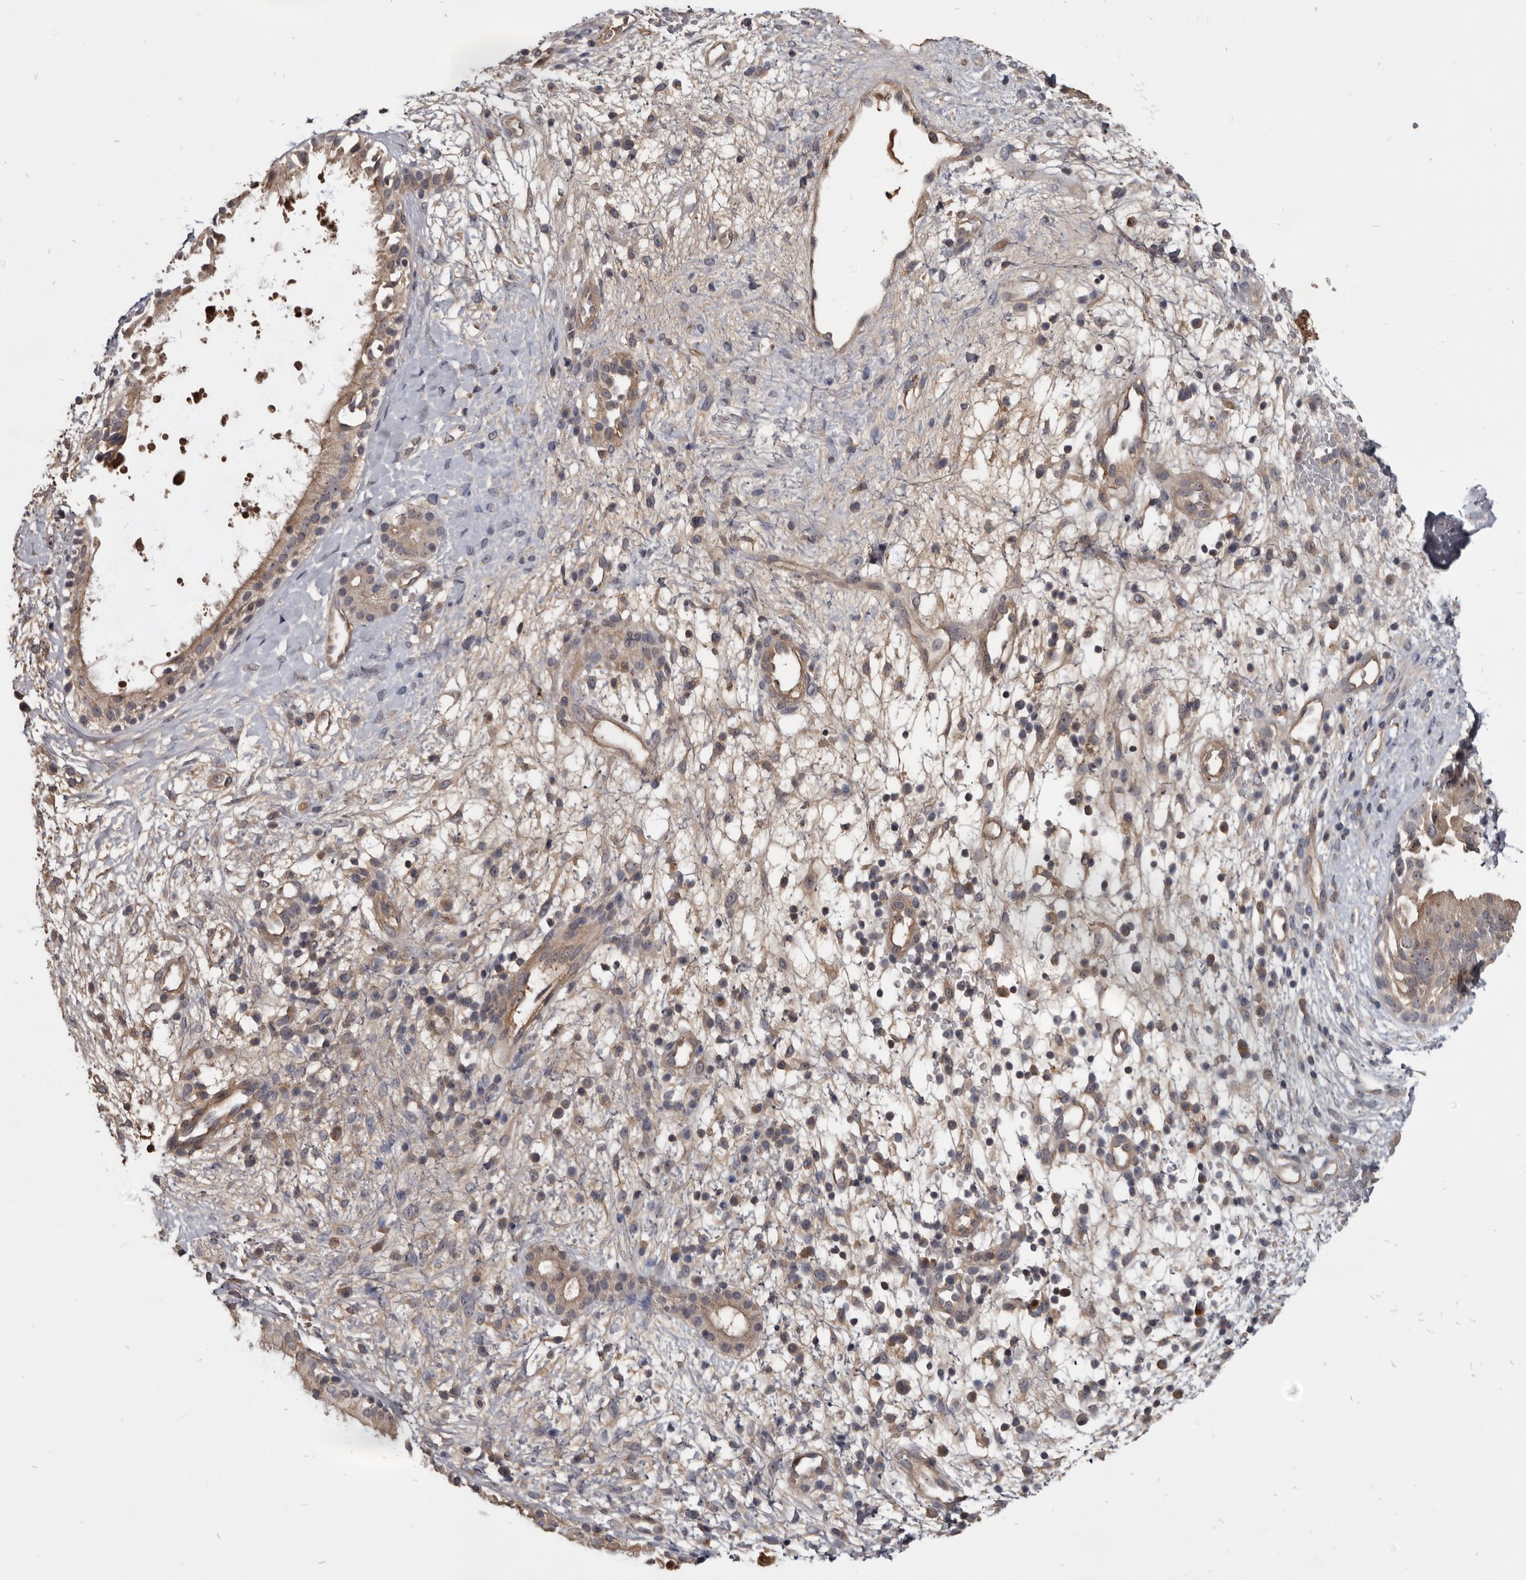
{"staining": {"intensity": "weak", "quantity": "<25%", "location": "cytoplasmic/membranous"}, "tissue": "nasopharynx", "cell_type": "Respiratory epithelial cells", "image_type": "normal", "snomed": [{"axis": "morphology", "description": "Normal tissue, NOS"}, {"axis": "topography", "description": "Nasopharynx"}], "caption": "DAB (3,3'-diaminobenzidine) immunohistochemical staining of normal nasopharynx shows no significant staining in respiratory epithelial cells.", "gene": "TTC39A", "patient": {"sex": "male", "age": 22}}